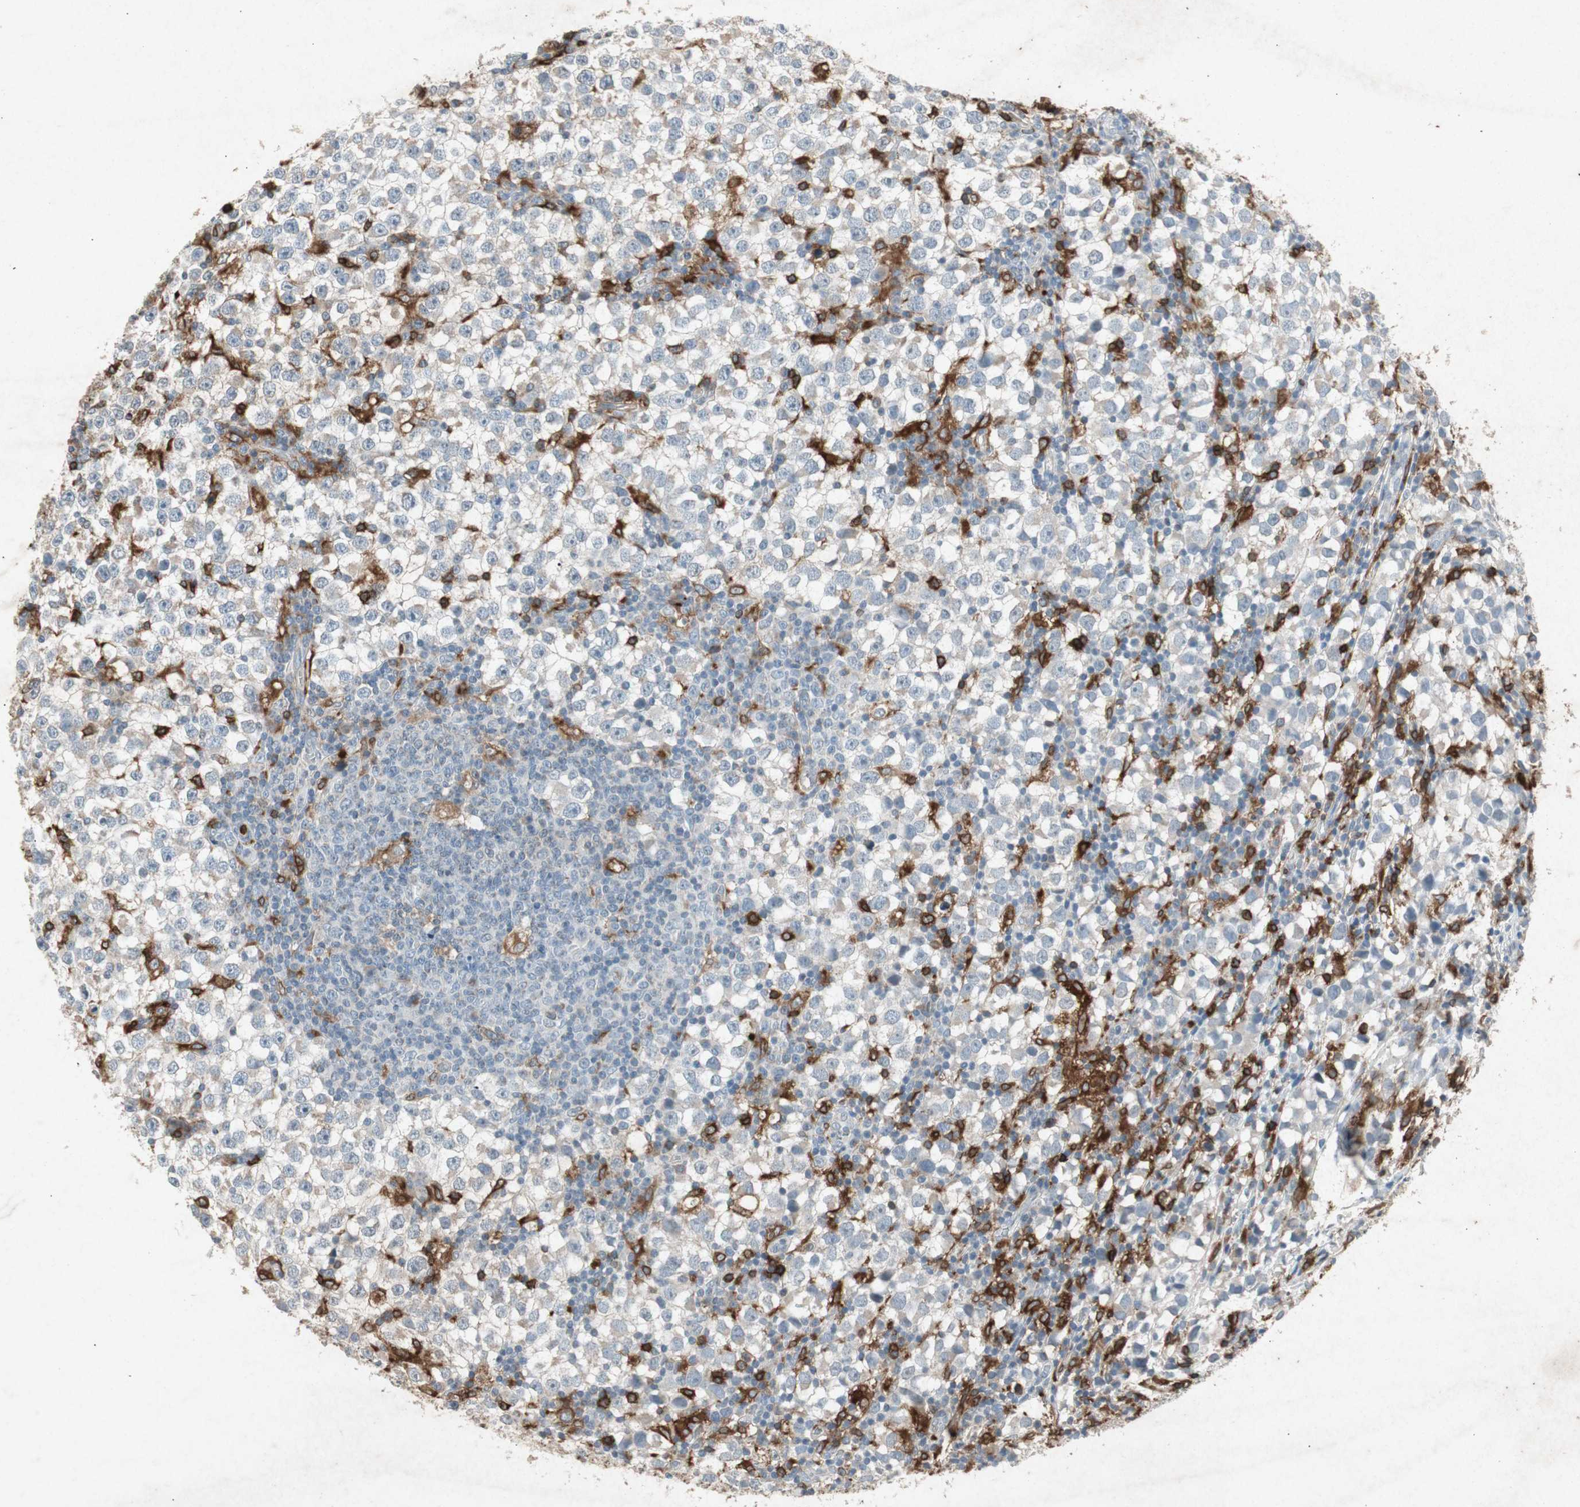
{"staining": {"intensity": "negative", "quantity": "none", "location": "none"}, "tissue": "testis cancer", "cell_type": "Tumor cells", "image_type": "cancer", "snomed": [{"axis": "morphology", "description": "Seminoma, NOS"}, {"axis": "topography", "description": "Testis"}], "caption": "A high-resolution photomicrograph shows IHC staining of seminoma (testis), which displays no significant expression in tumor cells.", "gene": "TYROBP", "patient": {"sex": "male", "age": 65}}